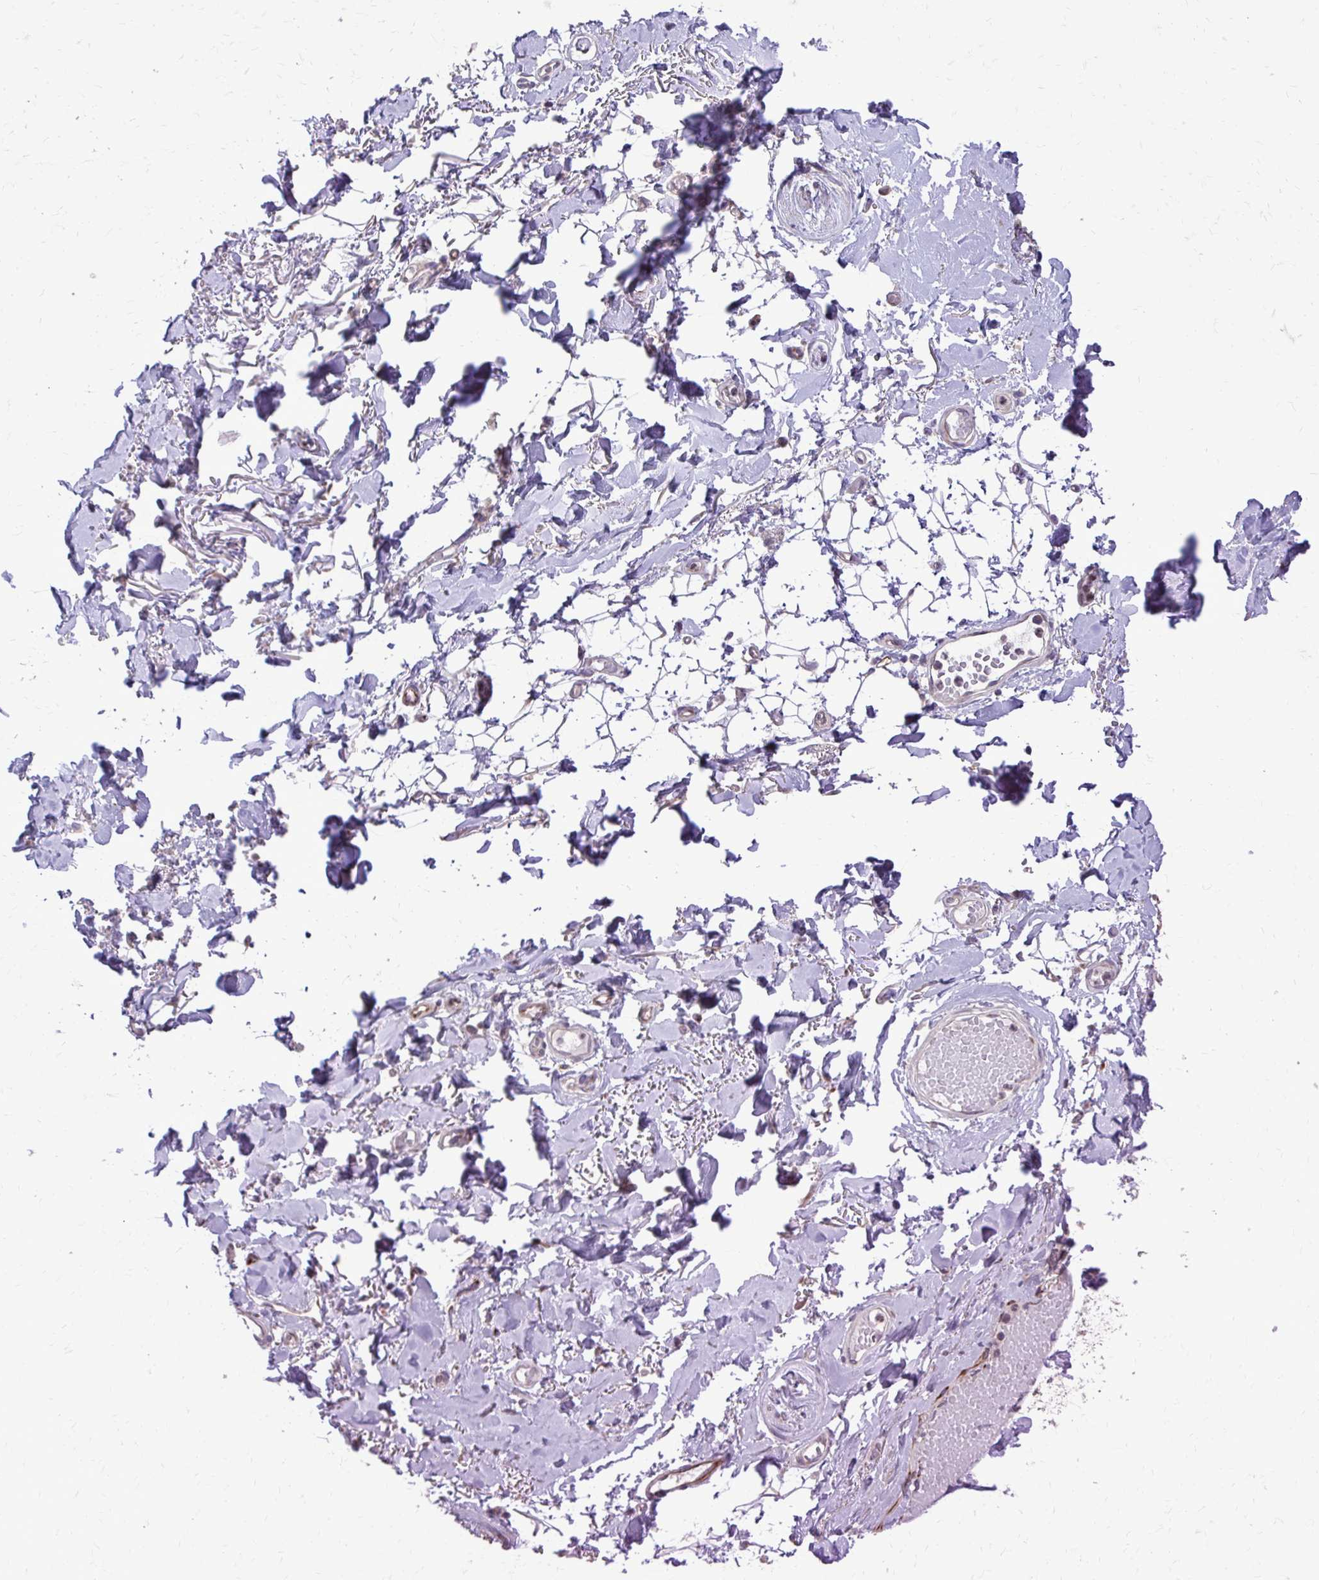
{"staining": {"intensity": "negative", "quantity": "none", "location": "none"}, "tissue": "adipose tissue", "cell_type": "Adipocytes", "image_type": "normal", "snomed": [{"axis": "morphology", "description": "Normal tissue, NOS"}, {"axis": "topography", "description": "Anal"}, {"axis": "topography", "description": "Peripheral nerve tissue"}], "caption": "This is a image of IHC staining of normal adipose tissue, which shows no staining in adipocytes. (DAB immunohistochemistry visualized using brightfield microscopy, high magnification).", "gene": "ABCC3", "patient": {"sex": "male", "age": 78}}